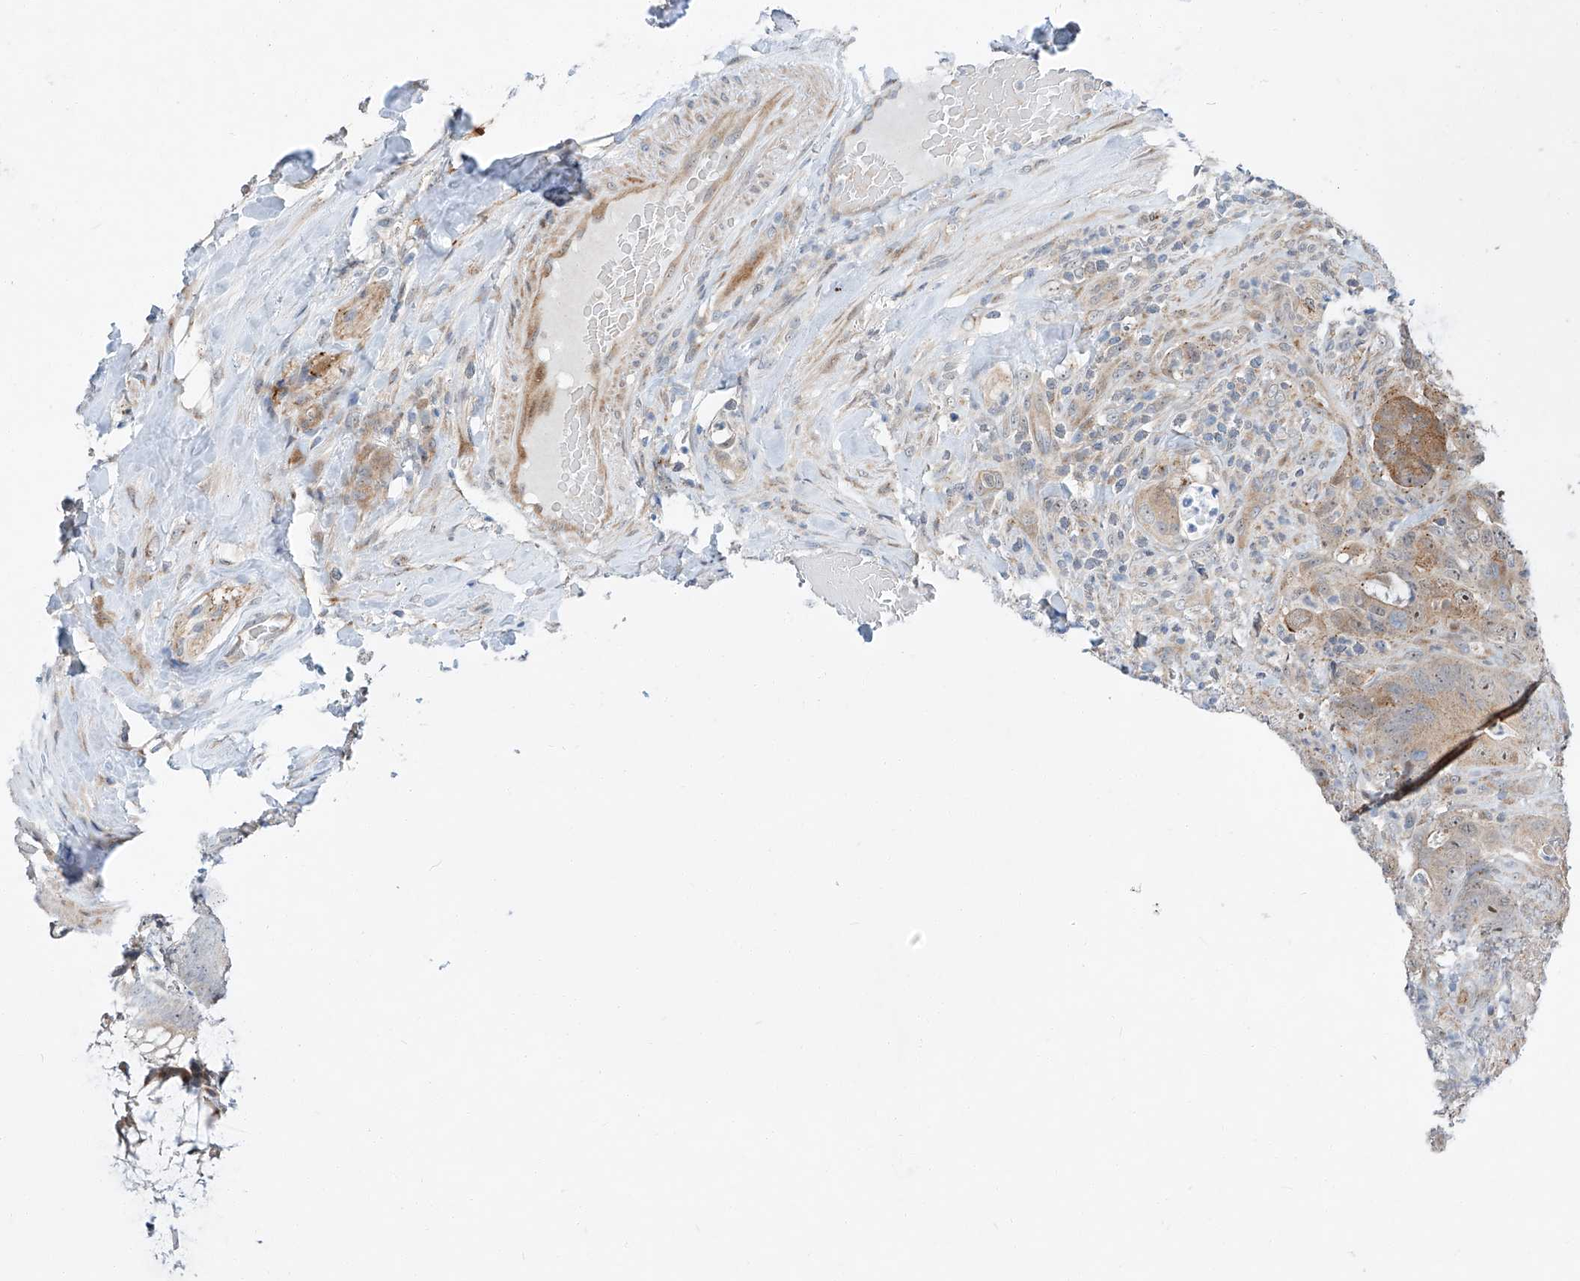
{"staining": {"intensity": "moderate", "quantity": ">75%", "location": "cytoplasmic/membranous,nuclear"}, "tissue": "colorectal cancer", "cell_type": "Tumor cells", "image_type": "cancer", "snomed": [{"axis": "morphology", "description": "Normal tissue, NOS"}, {"axis": "topography", "description": "Colon"}], "caption": "High-magnification brightfield microscopy of colorectal cancer stained with DAB (brown) and counterstained with hematoxylin (blue). tumor cells exhibit moderate cytoplasmic/membranous and nuclear staining is present in approximately>75% of cells.", "gene": "CLDND1", "patient": {"sex": "female", "age": 82}}